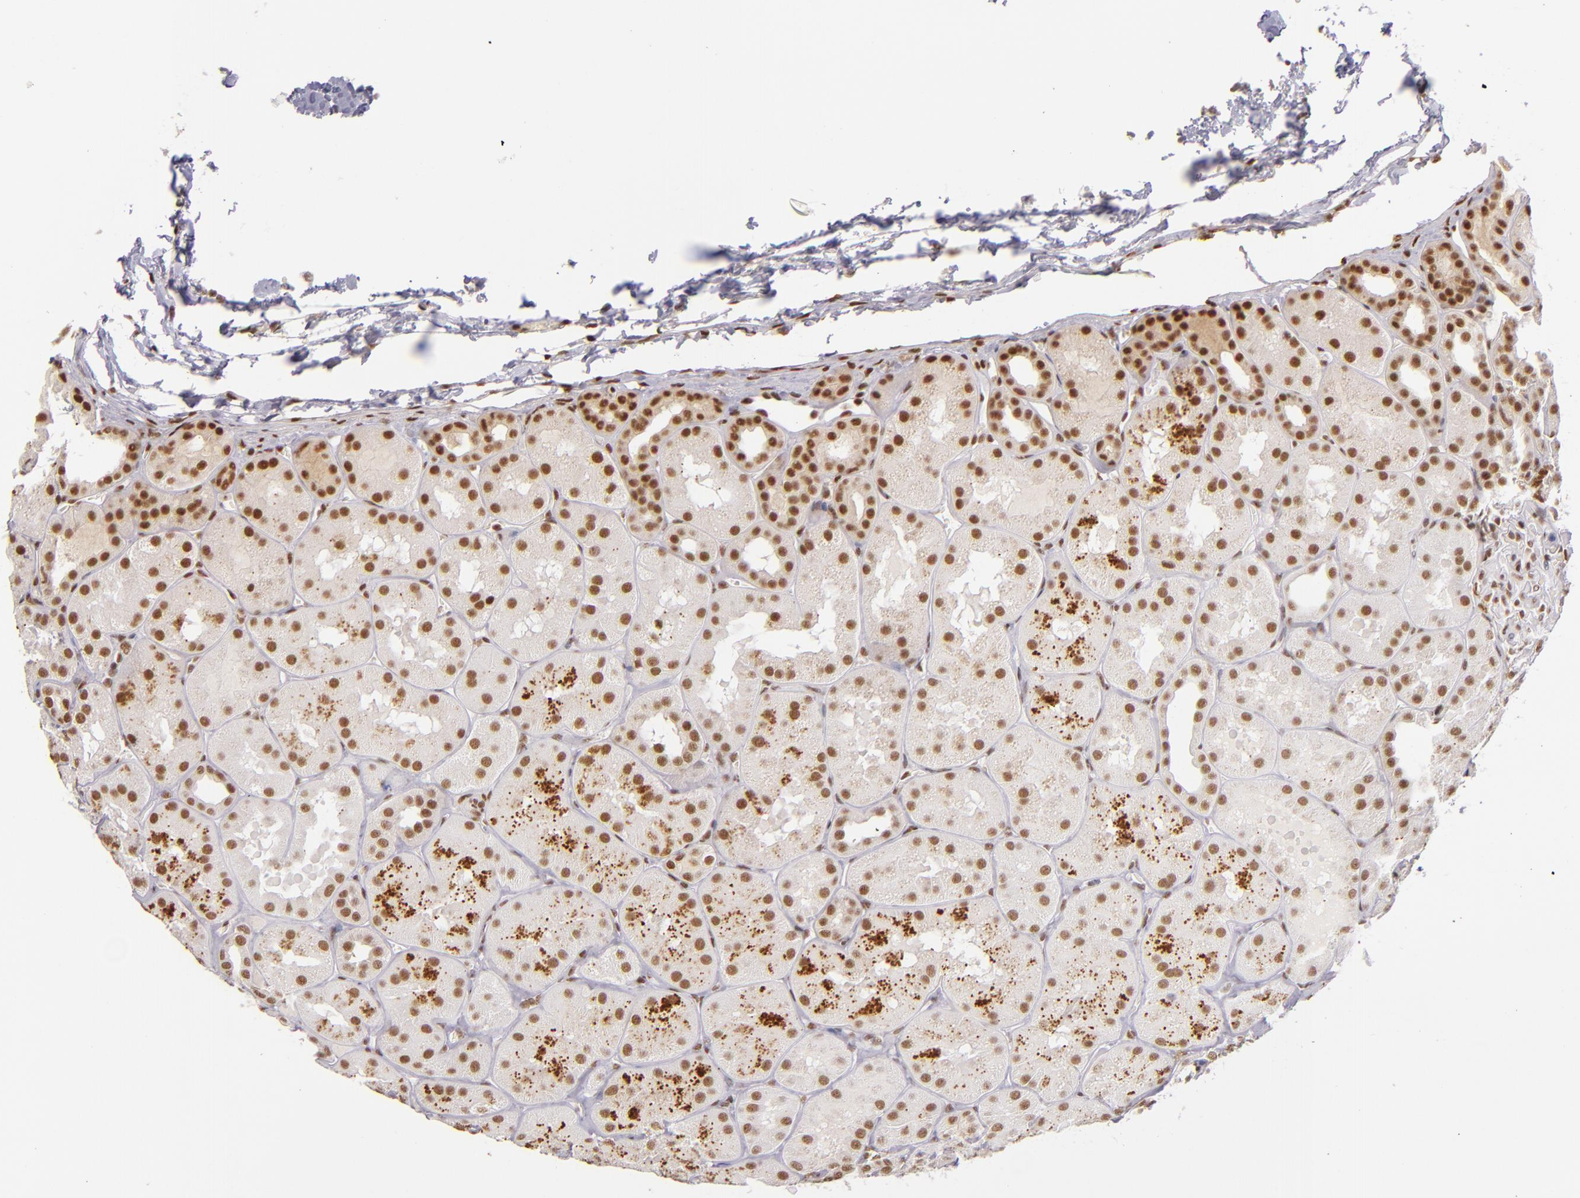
{"staining": {"intensity": "moderate", "quantity": ">75%", "location": "cytoplasmic/membranous,nuclear"}, "tissue": "kidney", "cell_type": "Cells in tubules", "image_type": "normal", "snomed": [{"axis": "morphology", "description": "Normal tissue, NOS"}, {"axis": "topography", "description": "Kidney"}], "caption": "The histopathology image exhibits staining of unremarkable kidney, revealing moderate cytoplasmic/membranous,nuclear protein expression (brown color) within cells in tubules. The protein is stained brown, and the nuclei are stained in blue (DAB (3,3'-diaminobenzidine) IHC with brightfield microscopy, high magnification).", "gene": "ZNF148", "patient": {"sex": "male", "age": 28}}